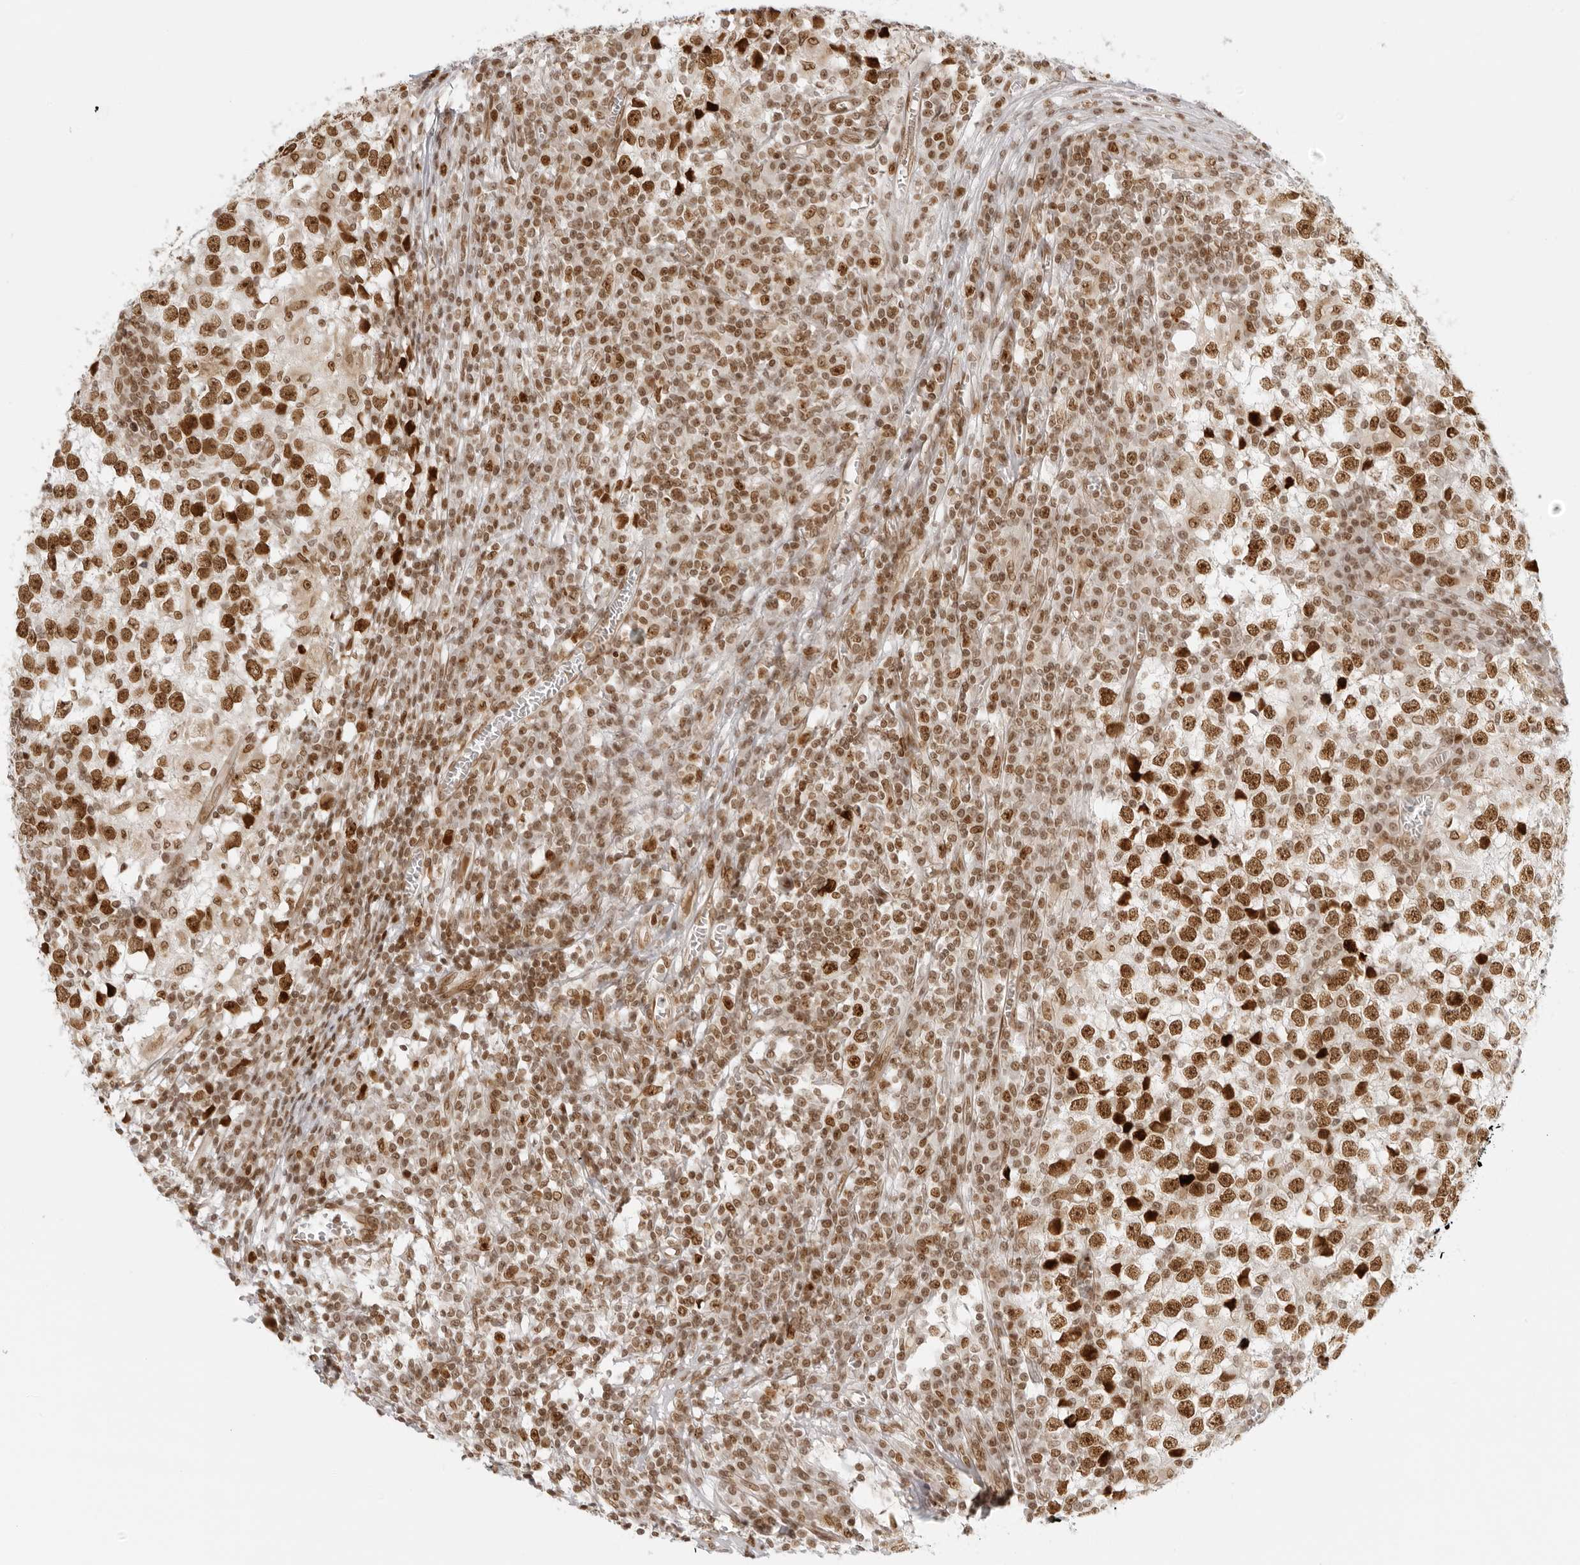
{"staining": {"intensity": "strong", "quantity": ">75%", "location": "nuclear"}, "tissue": "testis cancer", "cell_type": "Tumor cells", "image_type": "cancer", "snomed": [{"axis": "morphology", "description": "Seminoma, NOS"}, {"axis": "topography", "description": "Testis"}], "caption": "High-power microscopy captured an IHC image of seminoma (testis), revealing strong nuclear staining in approximately >75% of tumor cells. (DAB IHC with brightfield microscopy, high magnification).", "gene": "RCC1", "patient": {"sex": "male", "age": 65}}